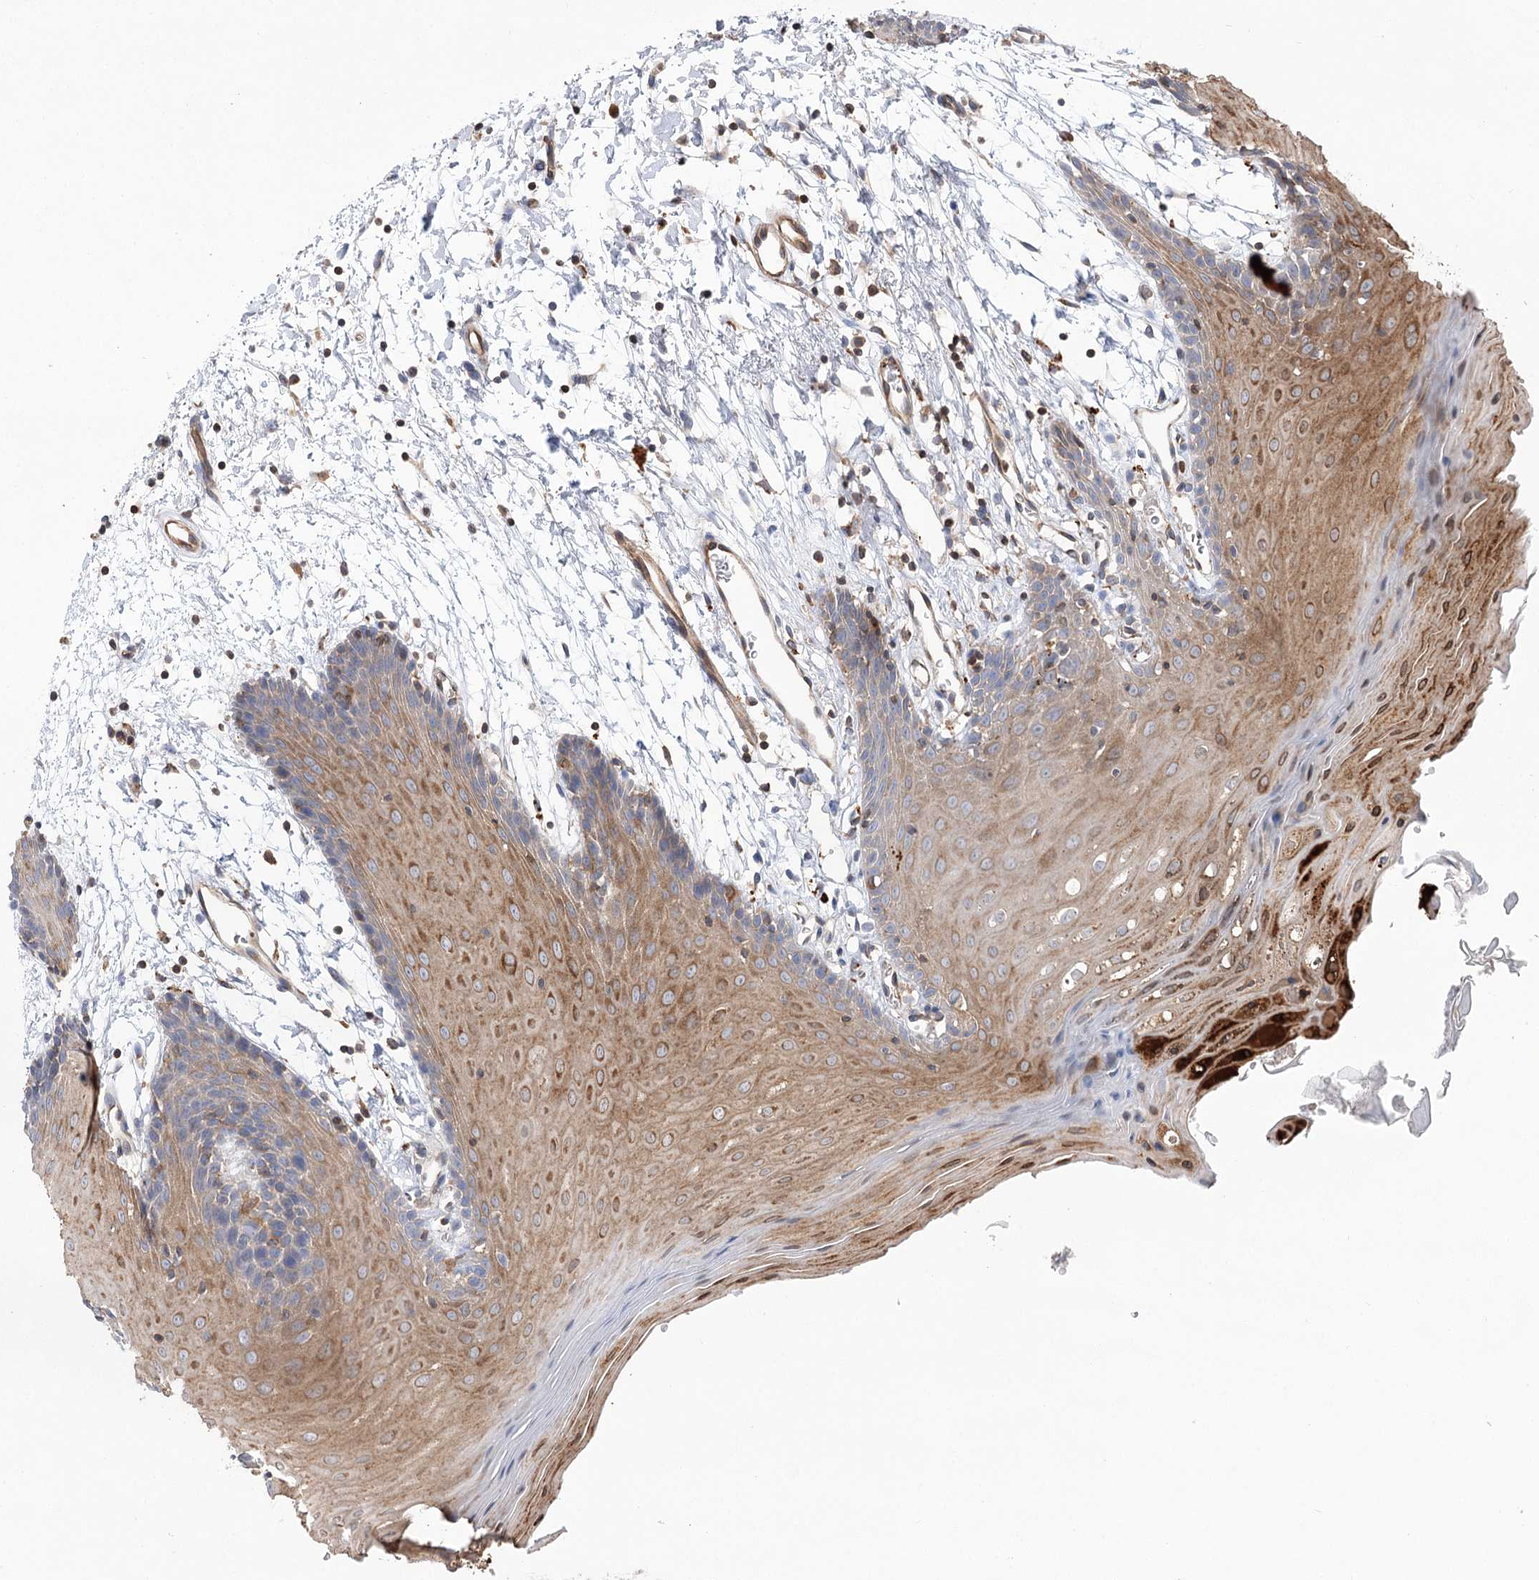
{"staining": {"intensity": "moderate", "quantity": "25%-75%", "location": "cytoplasmic/membranous"}, "tissue": "oral mucosa", "cell_type": "Squamous epithelial cells", "image_type": "normal", "snomed": [{"axis": "morphology", "description": "Normal tissue, NOS"}, {"axis": "topography", "description": "Skeletal muscle"}, {"axis": "topography", "description": "Oral tissue"}, {"axis": "topography", "description": "Salivary gland"}, {"axis": "topography", "description": "Peripheral nerve tissue"}], "caption": "High-magnification brightfield microscopy of unremarkable oral mucosa stained with DAB (brown) and counterstained with hematoxylin (blue). squamous epithelial cells exhibit moderate cytoplasmic/membranous positivity is identified in about25%-75% of cells. The protein is stained brown, and the nuclei are stained in blue (DAB IHC with brightfield microscopy, high magnification).", "gene": "VPS37B", "patient": {"sex": "male", "age": 54}}